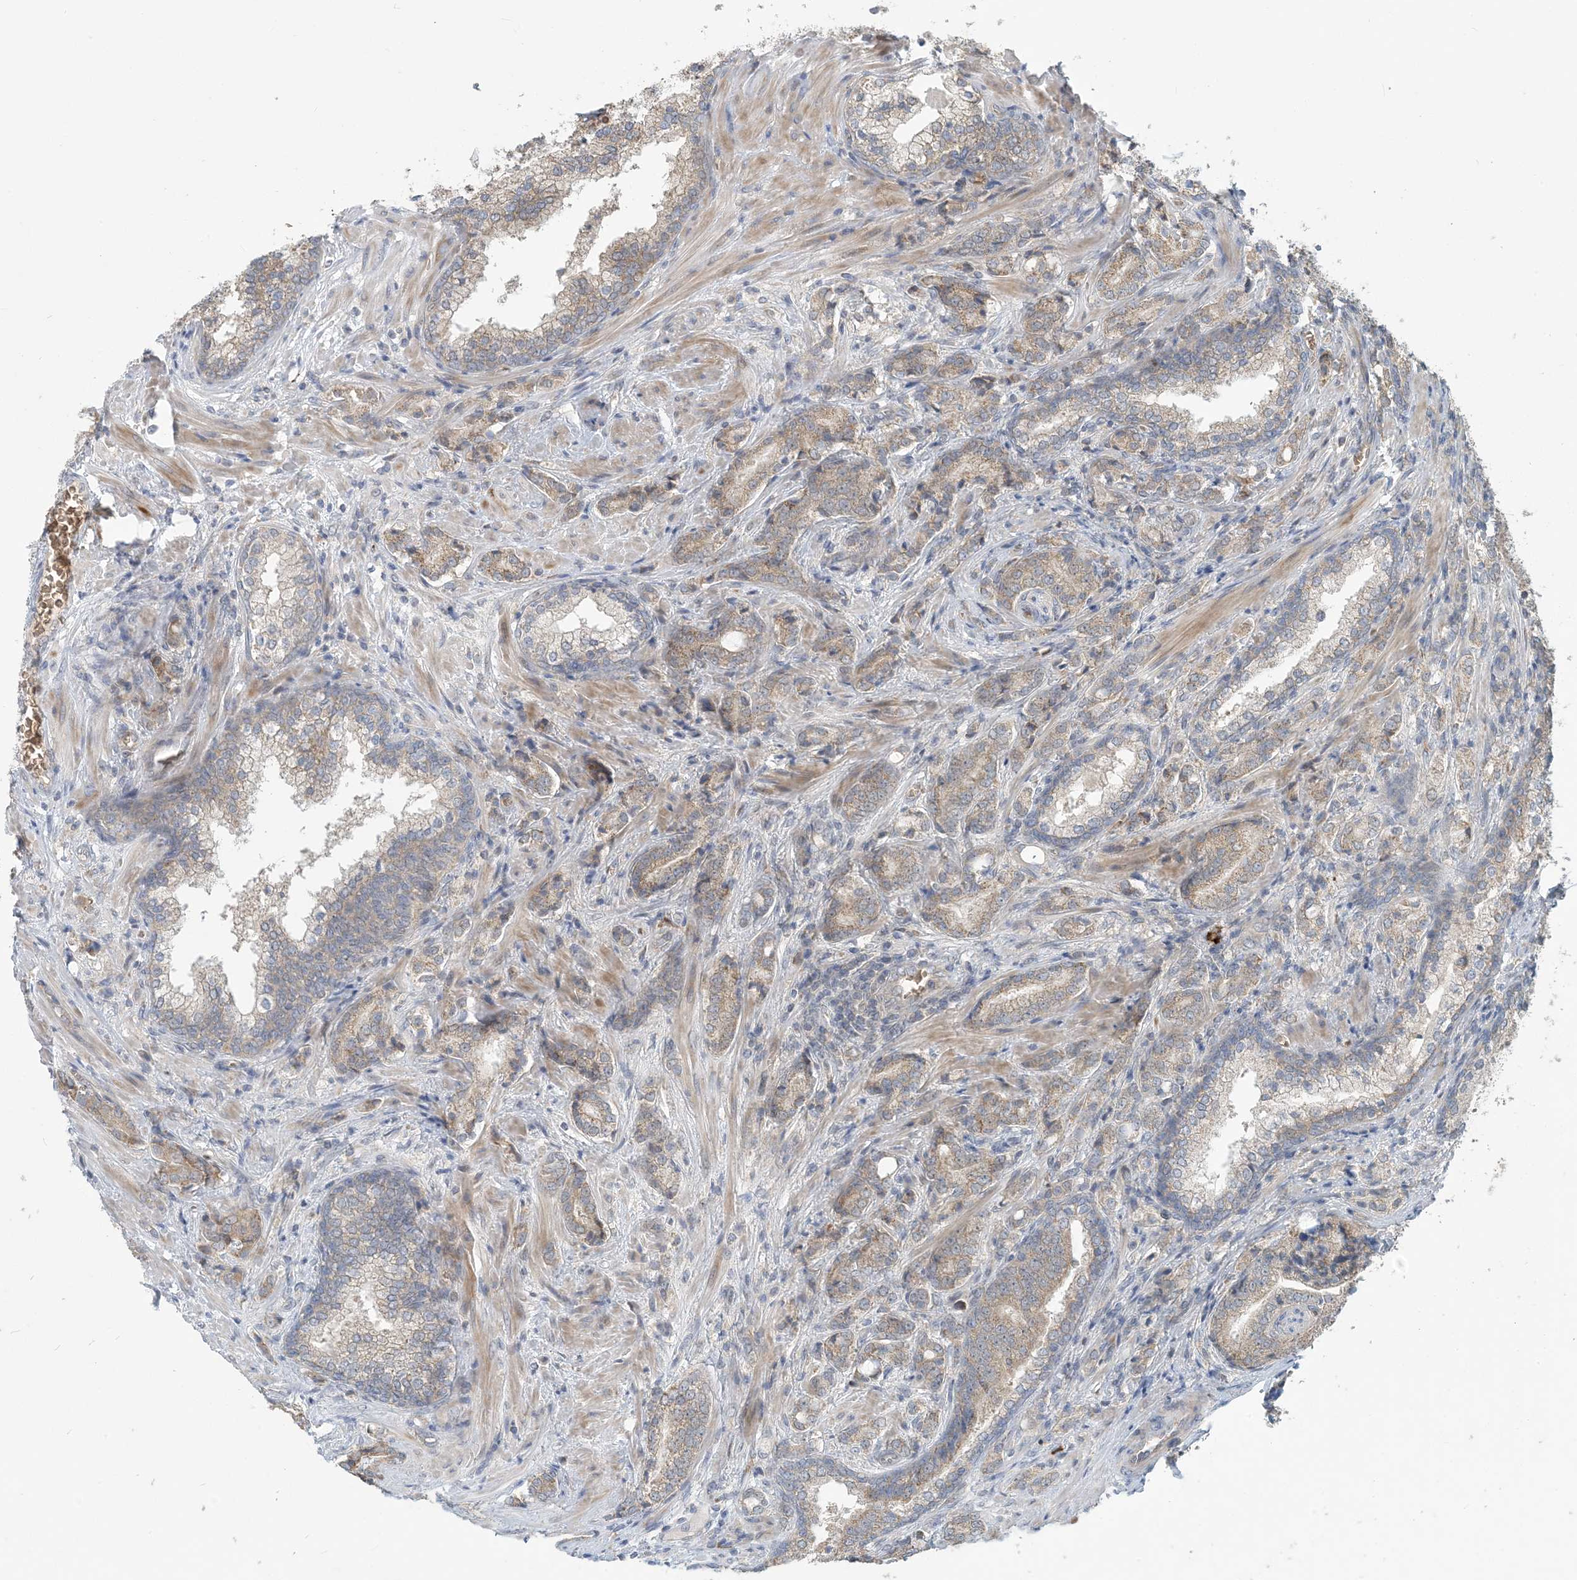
{"staining": {"intensity": "weak", "quantity": "25%-75%", "location": "cytoplasmic/membranous"}, "tissue": "prostate cancer", "cell_type": "Tumor cells", "image_type": "cancer", "snomed": [{"axis": "morphology", "description": "Adenocarcinoma, High grade"}, {"axis": "topography", "description": "Prostate"}], "caption": "A low amount of weak cytoplasmic/membranous positivity is seen in about 25%-75% of tumor cells in adenocarcinoma (high-grade) (prostate) tissue.", "gene": "PUSL1", "patient": {"sex": "male", "age": 57}}